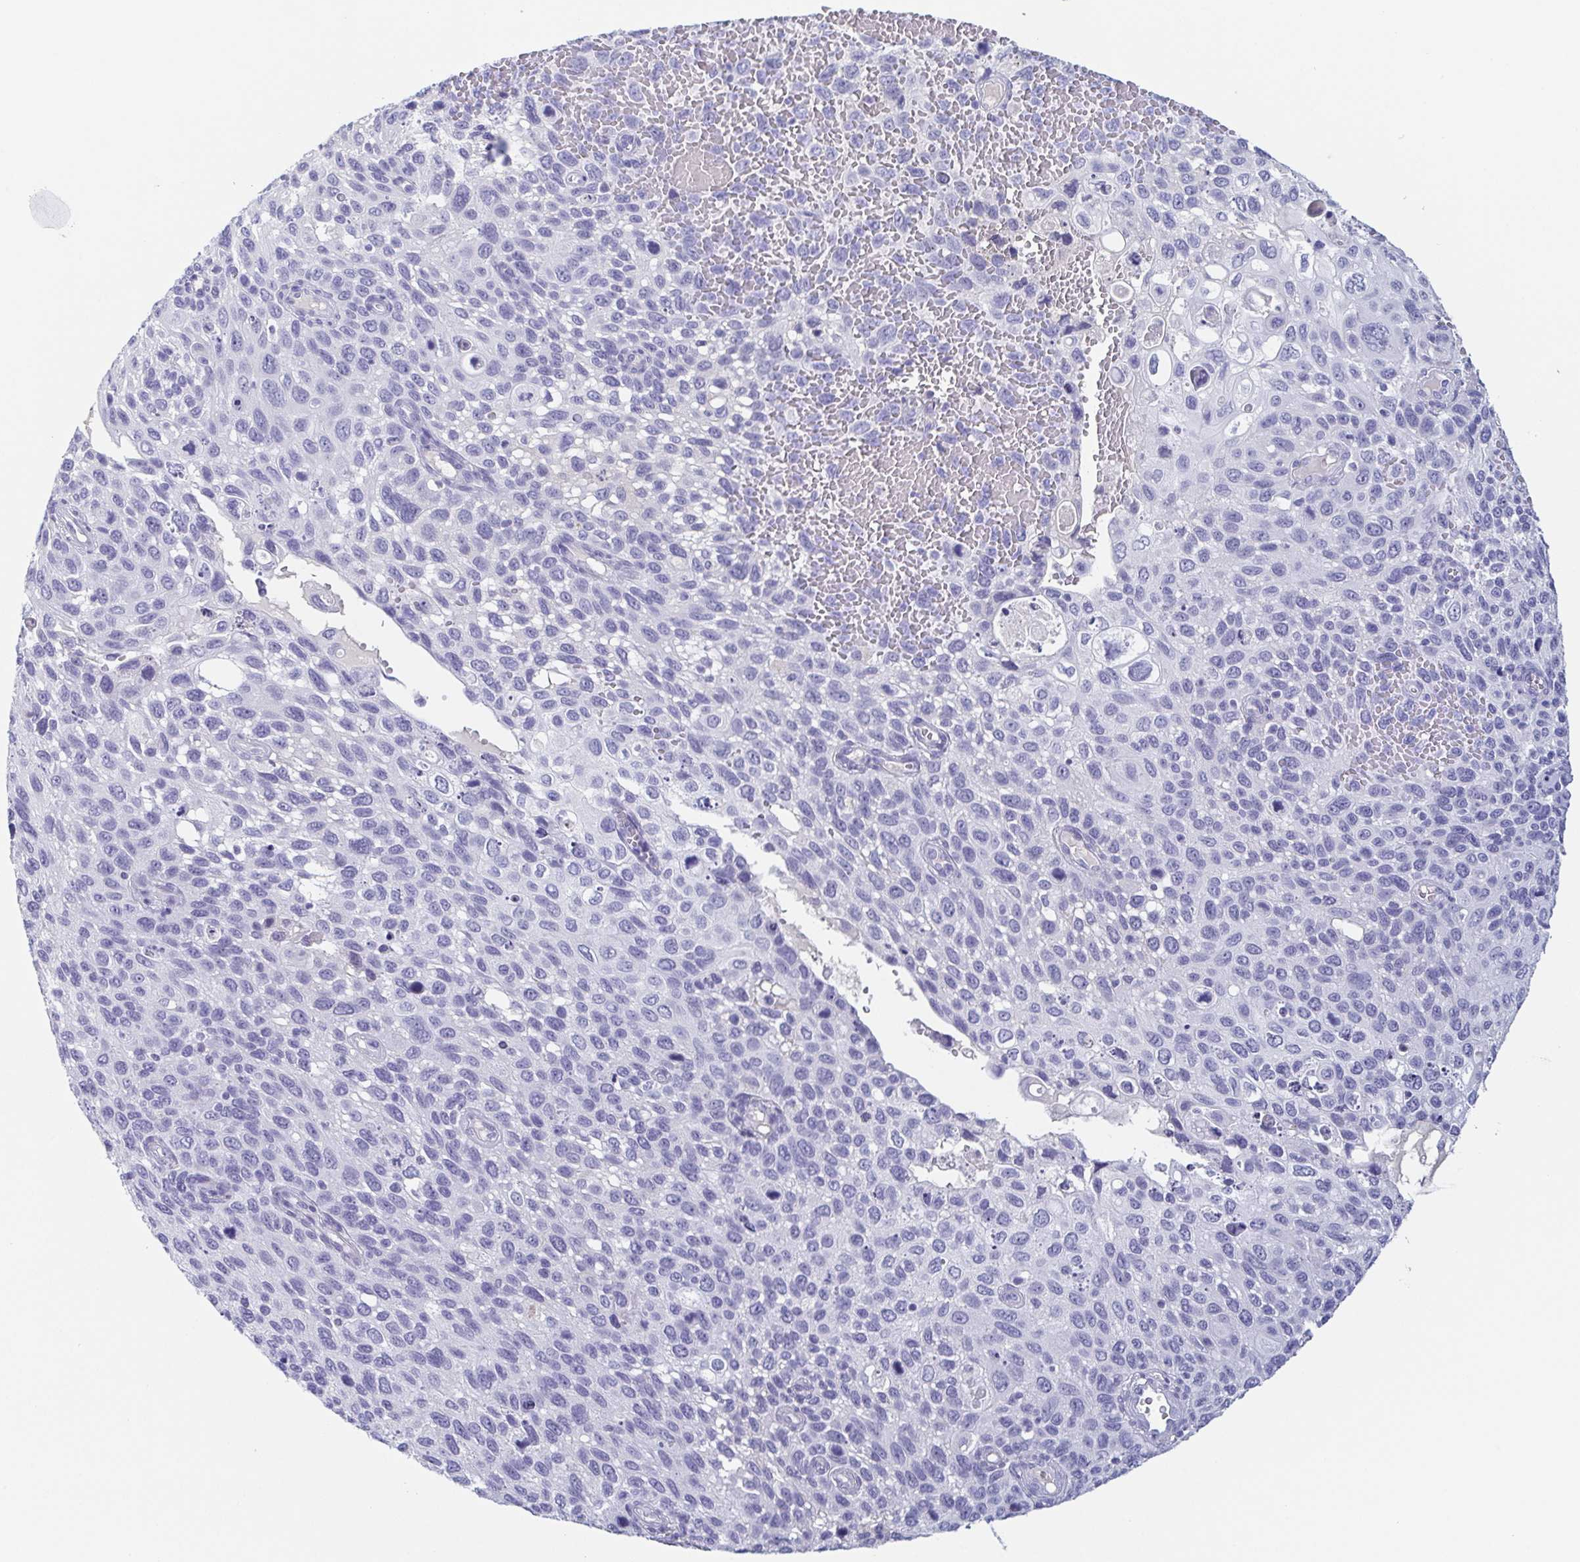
{"staining": {"intensity": "negative", "quantity": "none", "location": "none"}, "tissue": "cervical cancer", "cell_type": "Tumor cells", "image_type": "cancer", "snomed": [{"axis": "morphology", "description": "Squamous cell carcinoma, NOS"}, {"axis": "topography", "description": "Cervix"}], "caption": "IHC of cervical cancer (squamous cell carcinoma) demonstrates no staining in tumor cells. (DAB (3,3'-diaminobenzidine) immunohistochemistry (IHC), high magnification).", "gene": "ITLN1", "patient": {"sex": "female", "age": 70}}